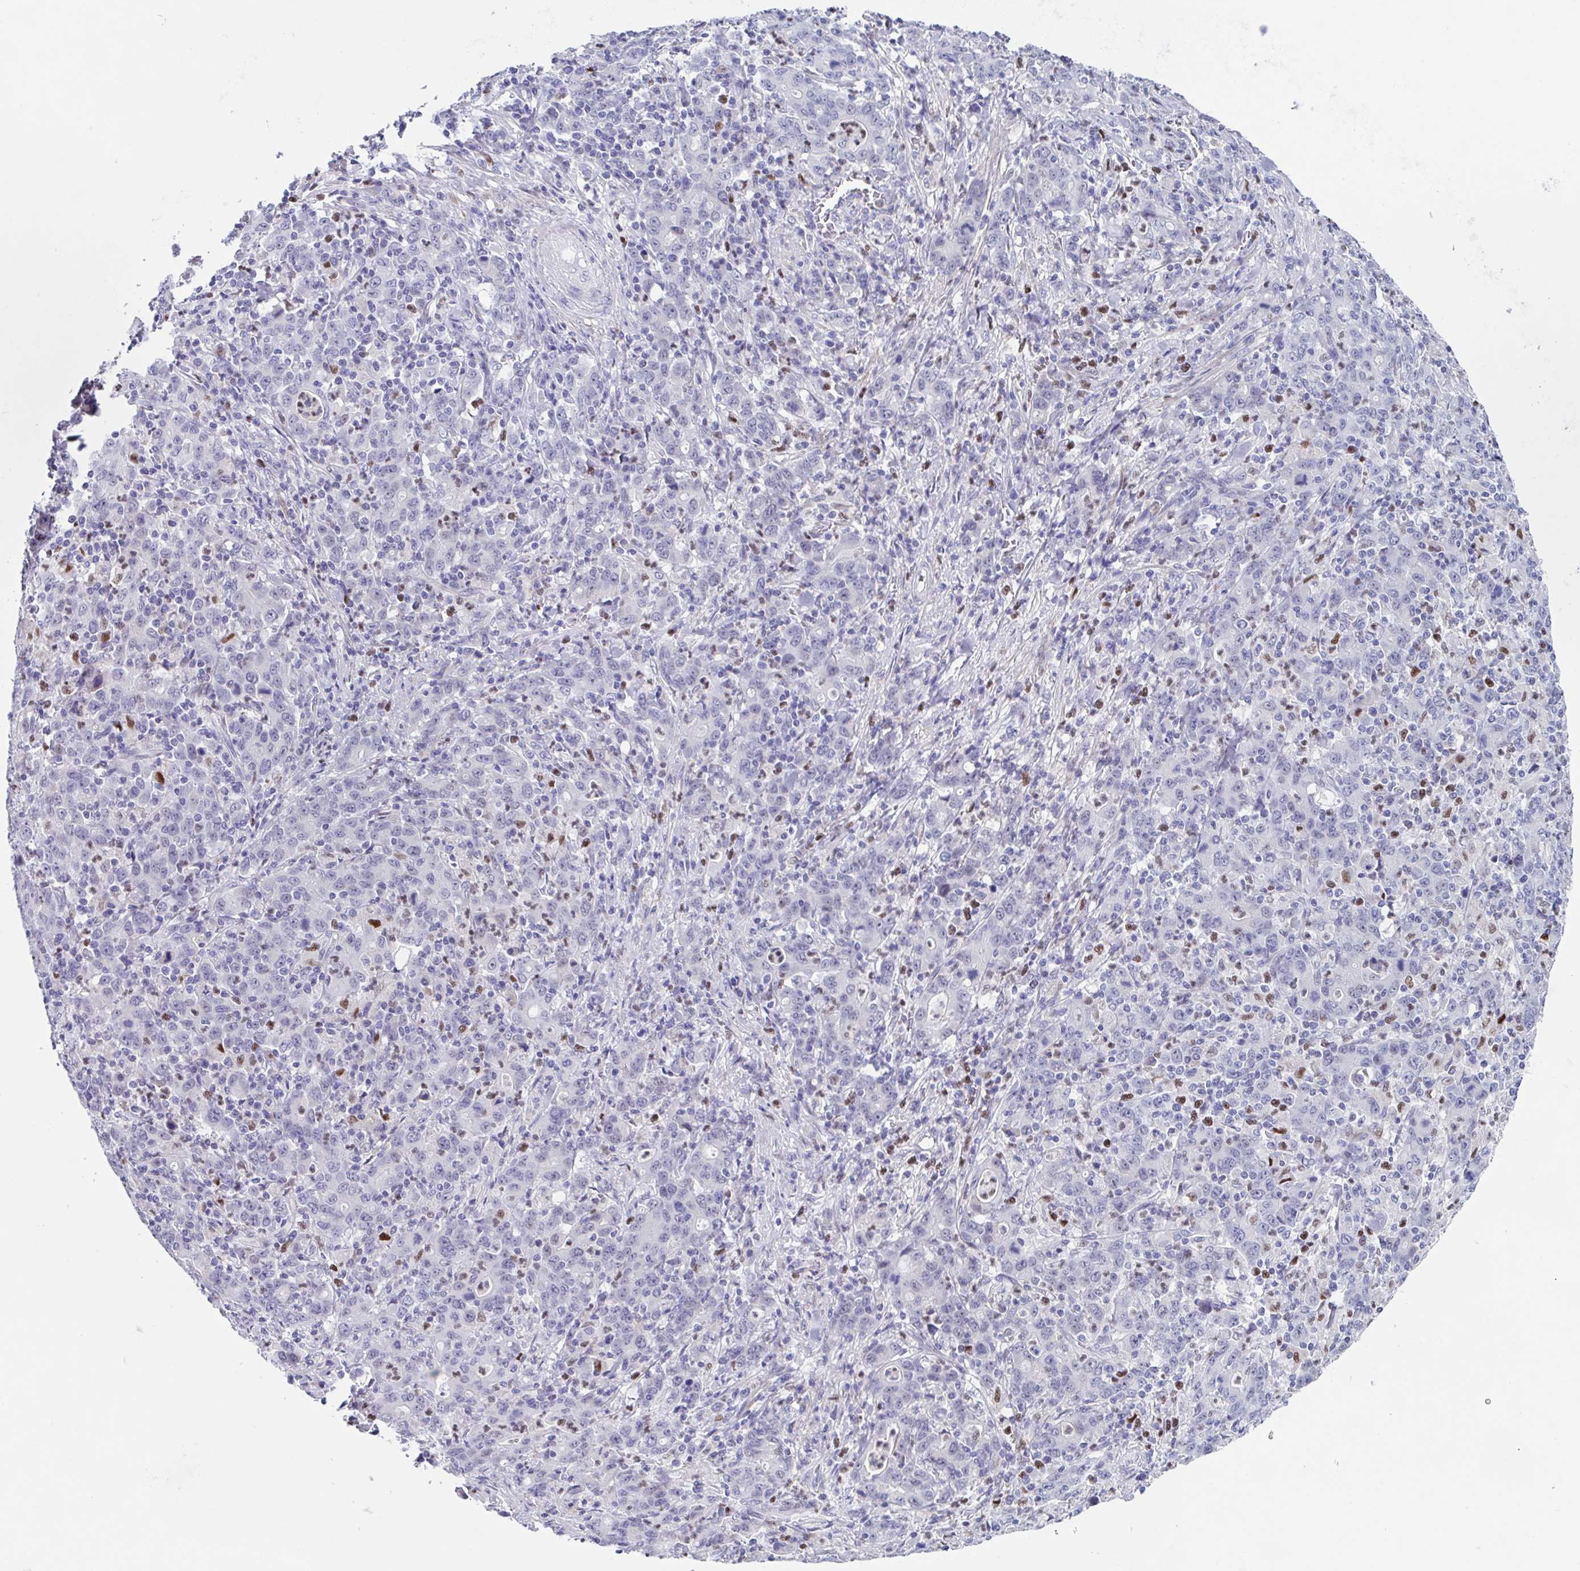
{"staining": {"intensity": "negative", "quantity": "none", "location": "none"}, "tissue": "stomach cancer", "cell_type": "Tumor cells", "image_type": "cancer", "snomed": [{"axis": "morphology", "description": "Adenocarcinoma, NOS"}, {"axis": "topography", "description": "Stomach, upper"}], "caption": "High magnification brightfield microscopy of adenocarcinoma (stomach) stained with DAB (3,3'-diaminobenzidine) (brown) and counterstained with hematoxylin (blue): tumor cells show no significant staining.", "gene": "PBOV1", "patient": {"sex": "male", "age": 69}}